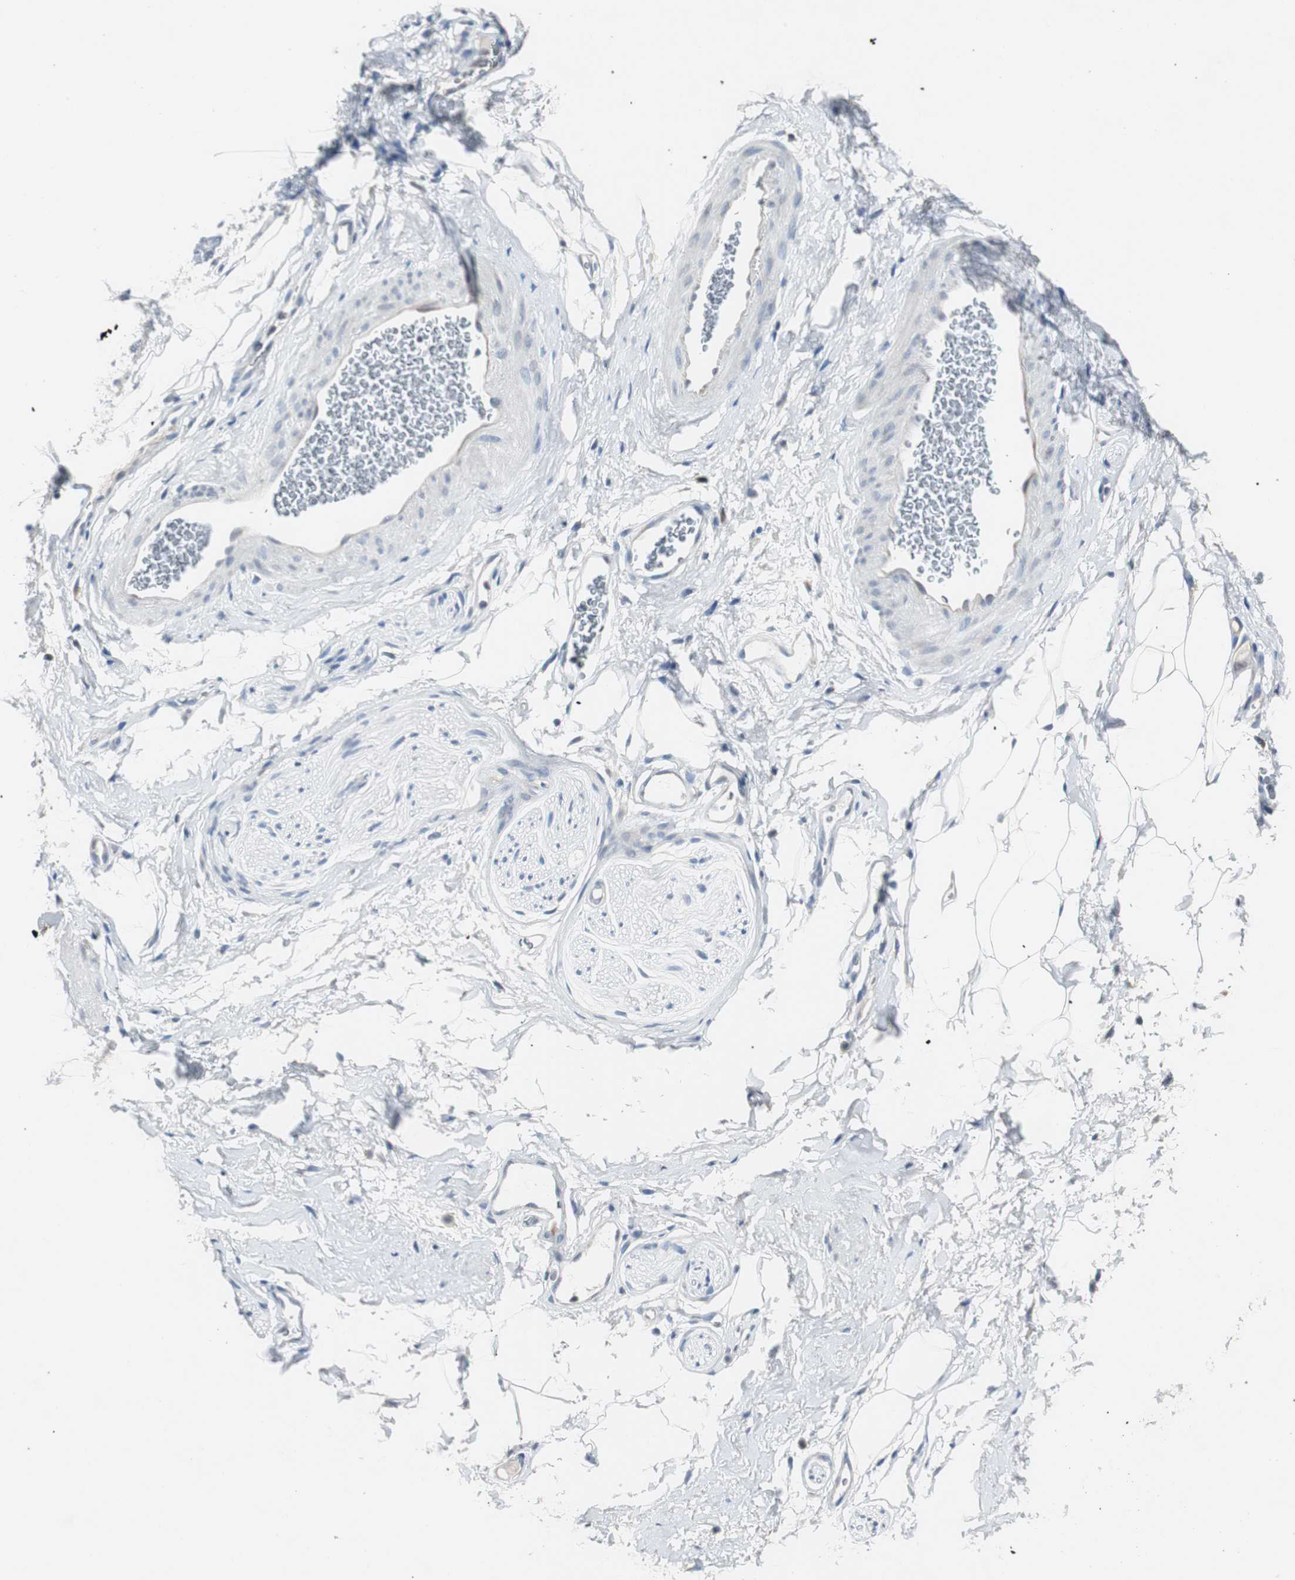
{"staining": {"intensity": "negative", "quantity": "none", "location": "none"}, "tissue": "adipose tissue", "cell_type": "Adipocytes", "image_type": "normal", "snomed": [{"axis": "morphology", "description": "Normal tissue, NOS"}, {"axis": "topography", "description": "Soft tissue"}, {"axis": "topography", "description": "Peripheral nerve tissue"}], "caption": "Image shows no protein expression in adipocytes of benign adipose tissue. (Brightfield microscopy of DAB (3,3'-diaminobenzidine) immunohistochemistry at high magnification).", "gene": "SOX30", "patient": {"sex": "female", "age": 71}}